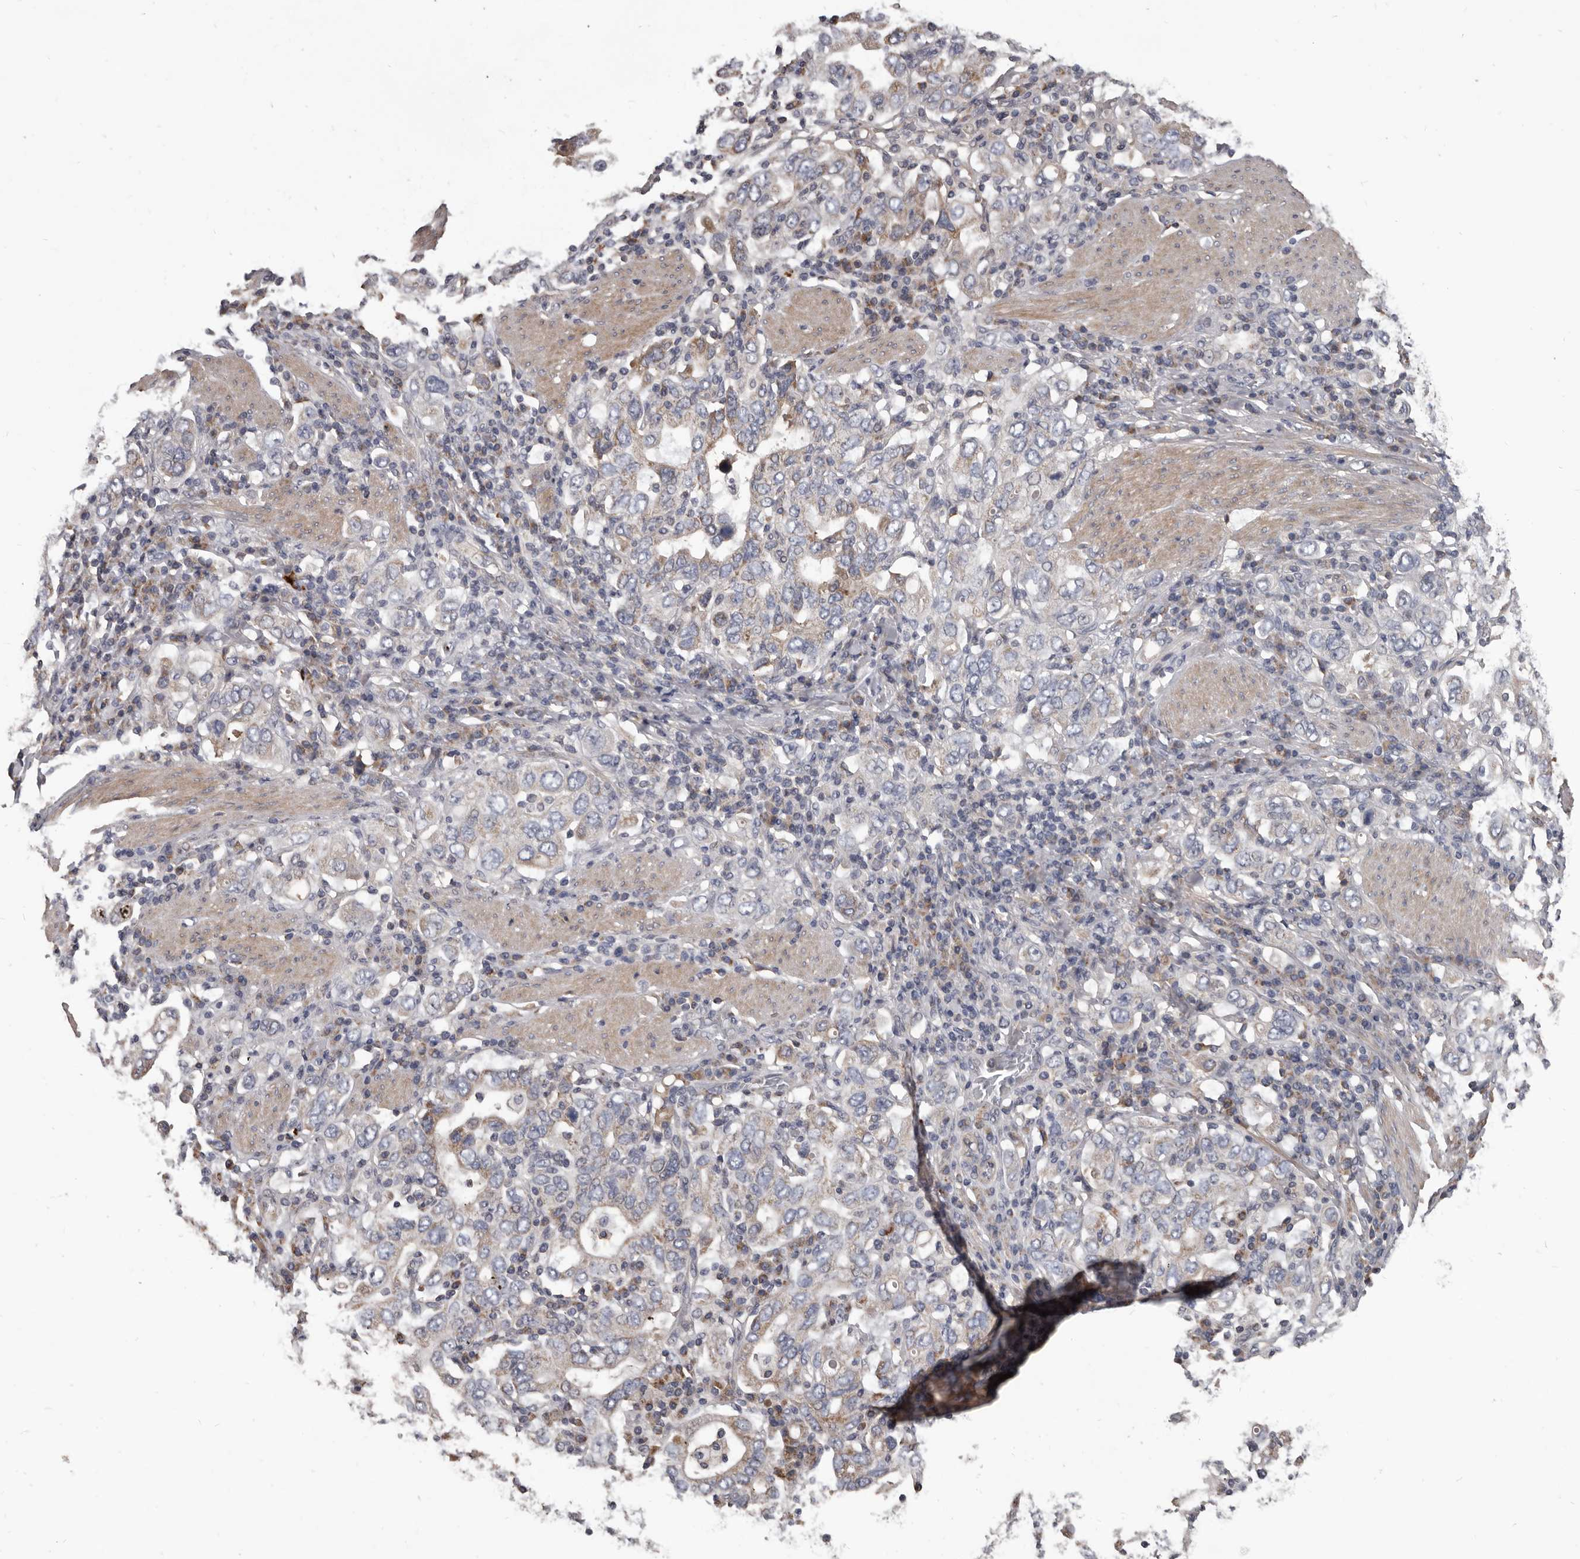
{"staining": {"intensity": "negative", "quantity": "none", "location": "none"}, "tissue": "stomach cancer", "cell_type": "Tumor cells", "image_type": "cancer", "snomed": [{"axis": "morphology", "description": "Adenocarcinoma, NOS"}, {"axis": "topography", "description": "Stomach, upper"}], "caption": "DAB (3,3'-diaminobenzidine) immunohistochemical staining of human stomach cancer (adenocarcinoma) reveals no significant expression in tumor cells.", "gene": "ALDH5A1", "patient": {"sex": "male", "age": 62}}